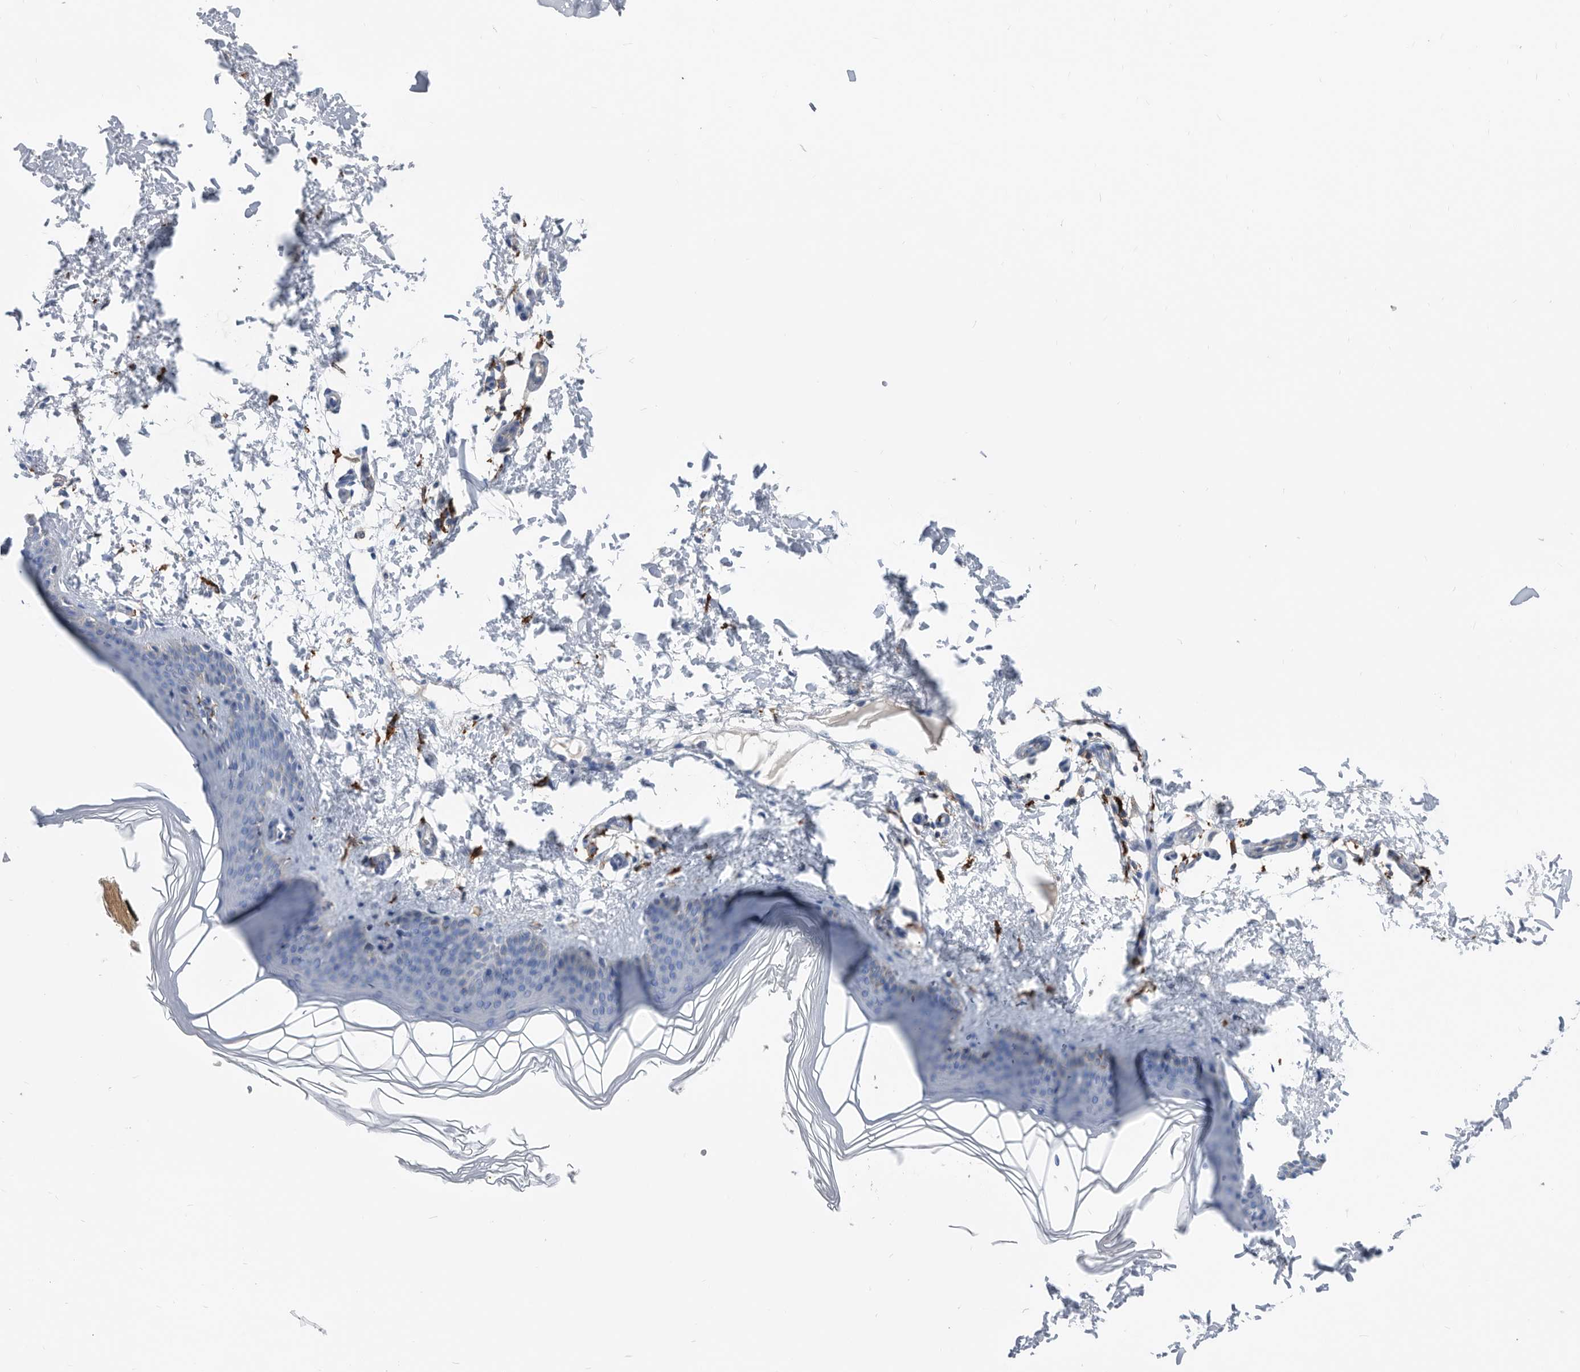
{"staining": {"intensity": "moderate", "quantity": "<25%", "location": "cytoplasmic/membranous"}, "tissue": "skin", "cell_type": "Fibroblasts", "image_type": "normal", "snomed": [{"axis": "morphology", "description": "Normal tissue, NOS"}, {"axis": "topography", "description": "Skin"}], "caption": "A high-resolution image shows IHC staining of normal skin, which reveals moderate cytoplasmic/membranous staining in approximately <25% of fibroblasts.", "gene": "MS4A4A", "patient": {"sex": "female", "age": 27}}